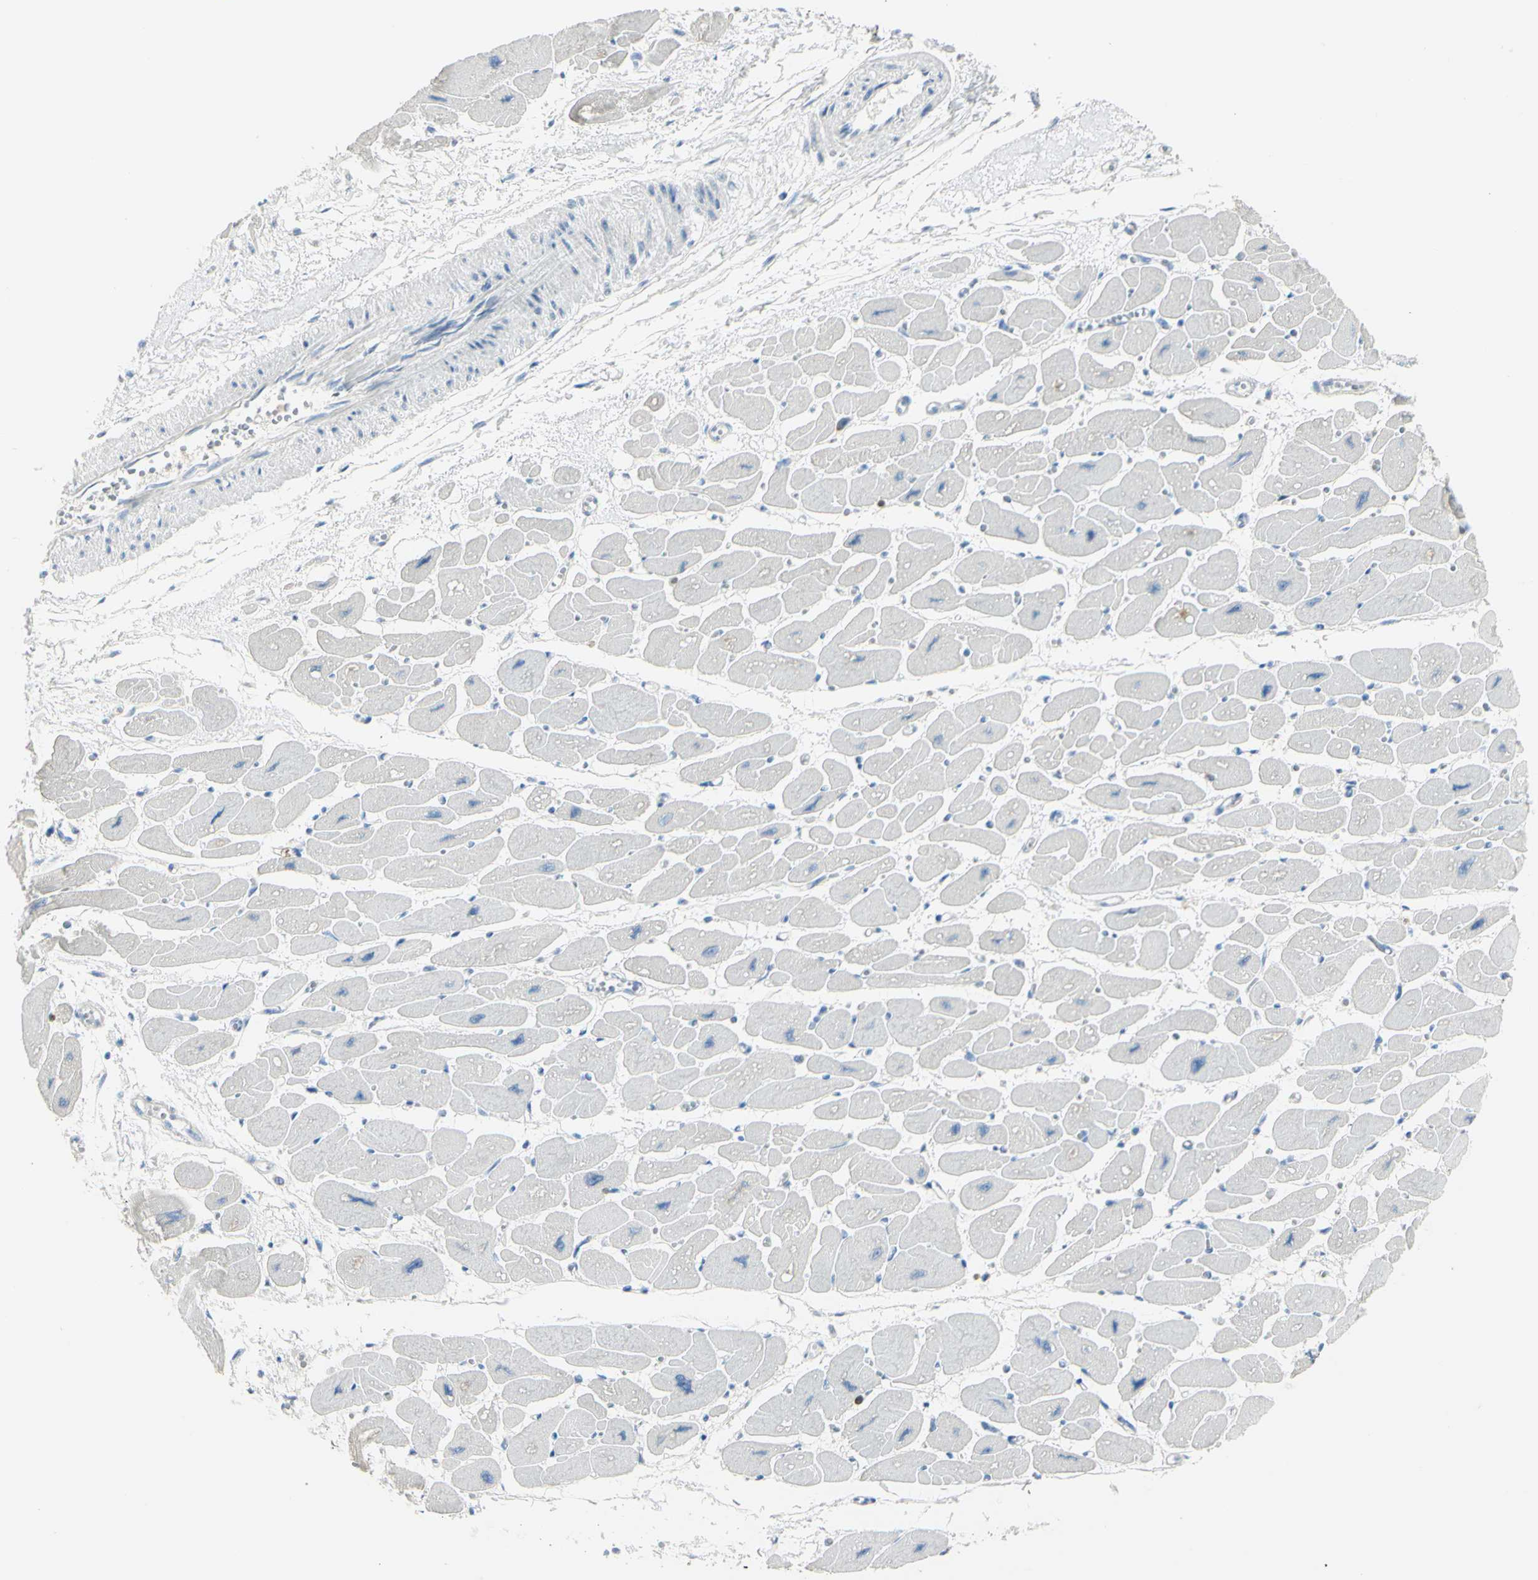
{"staining": {"intensity": "negative", "quantity": "none", "location": "none"}, "tissue": "heart muscle", "cell_type": "Cardiomyocytes", "image_type": "normal", "snomed": [{"axis": "morphology", "description": "Normal tissue, NOS"}, {"axis": "topography", "description": "Heart"}], "caption": "Immunohistochemical staining of normal heart muscle demonstrates no significant staining in cardiomyocytes. (DAB (3,3'-diaminobenzidine) immunohistochemistry visualized using brightfield microscopy, high magnification).", "gene": "ZNF557", "patient": {"sex": "female", "age": 54}}